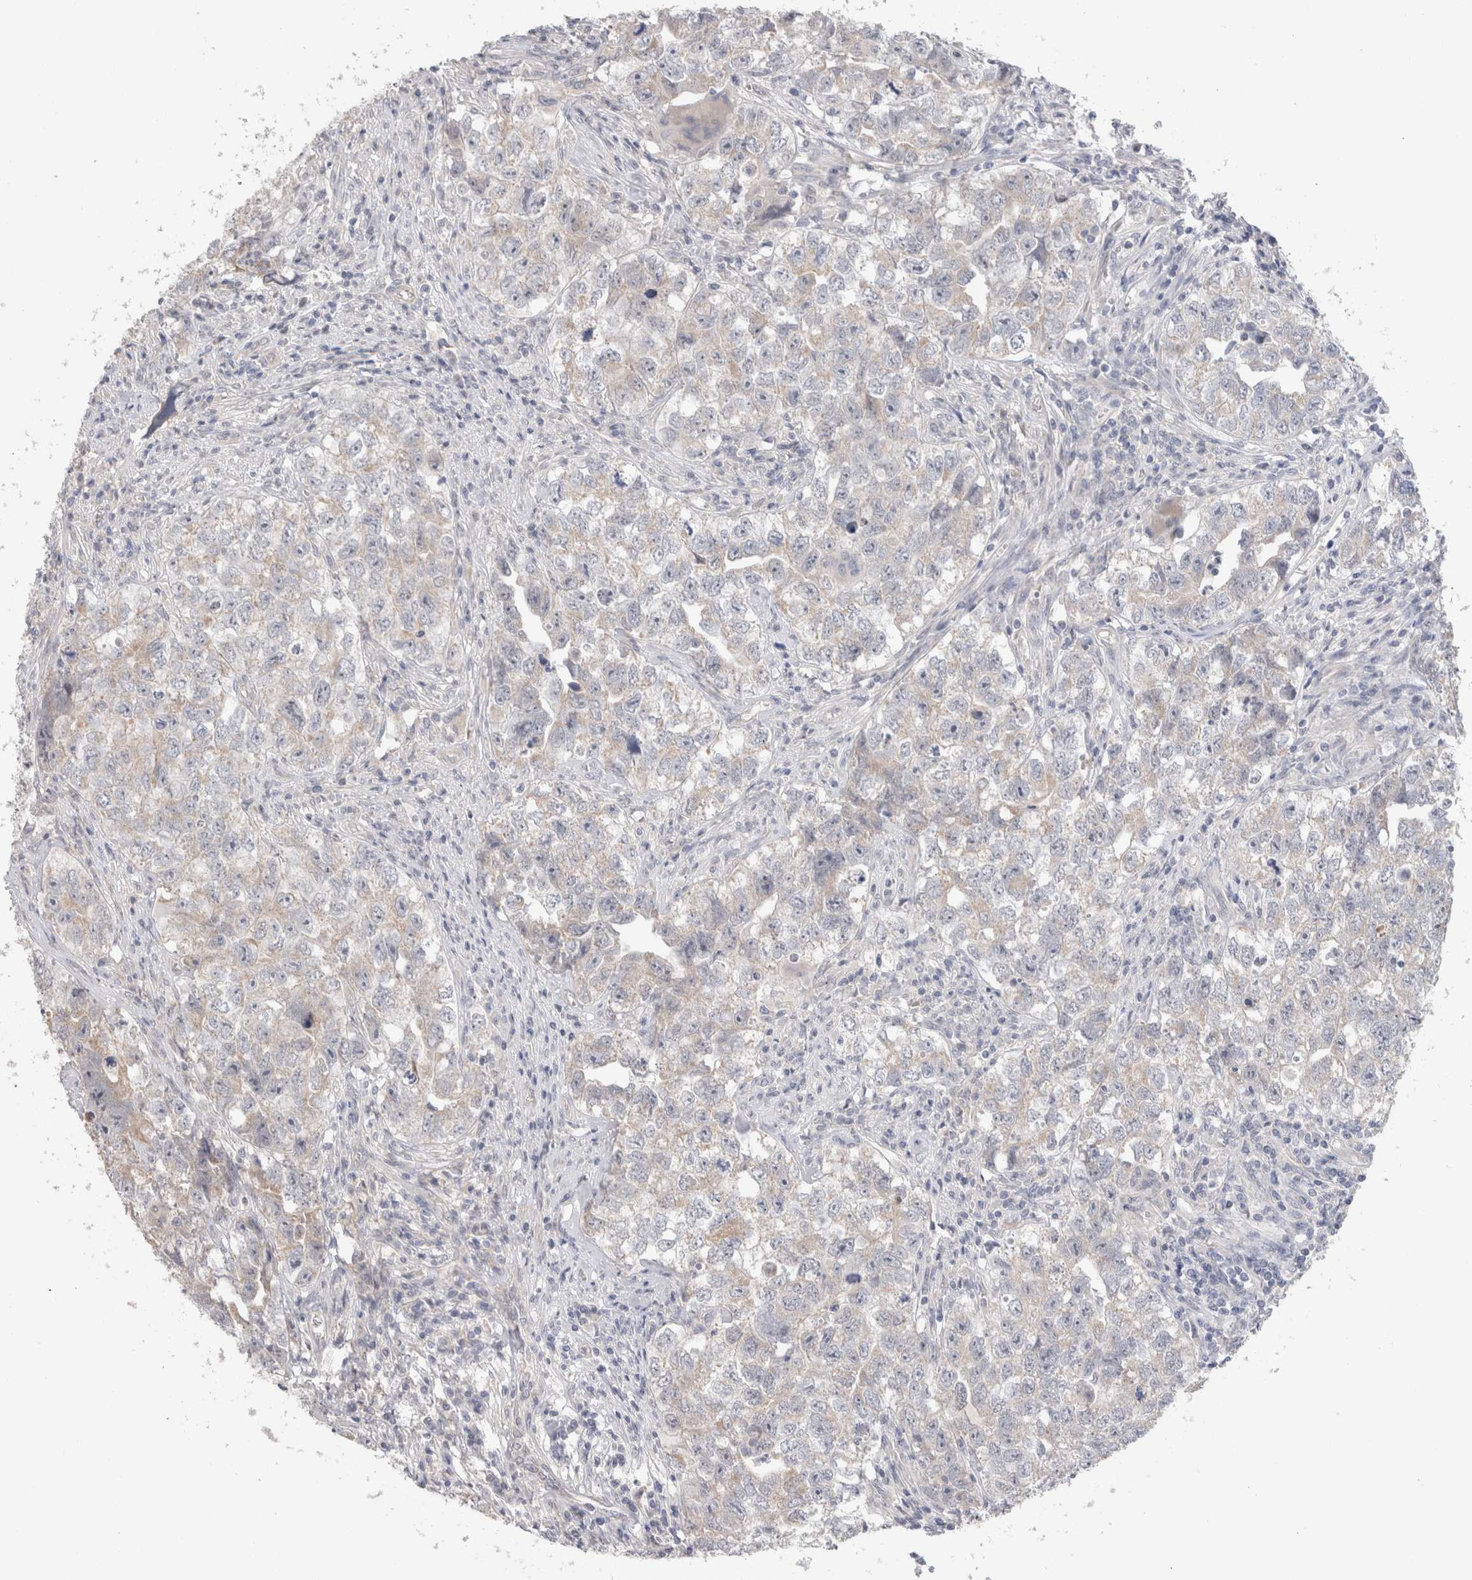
{"staining": {"intensity": "weak", "quantity": "<25%", "location": "cytoplasmic/membranous"}, "tissue": "testis cancer", "cell_type": "Tumor cells", "image_type": "cancer", "snomed": [{"axis": "morphology", "description": "Seminoma, NOS"}, {"axis": "morphology", "description": "Carcinoma, Embryonal, NOS"}, {"axis": "topography", "description": "Testis"}], "caption": "A micrograph of embryonal carcinoma (testis) stained for a protein reveals no brown staining in tumor cells. (DAB (3,3'-diaminobenzidine) immunohistochemistry (IHC) visualized using brightfield microscopy, high magnification).", "gene": "DMD", "patient": {"sex": "male", "age": 43}}